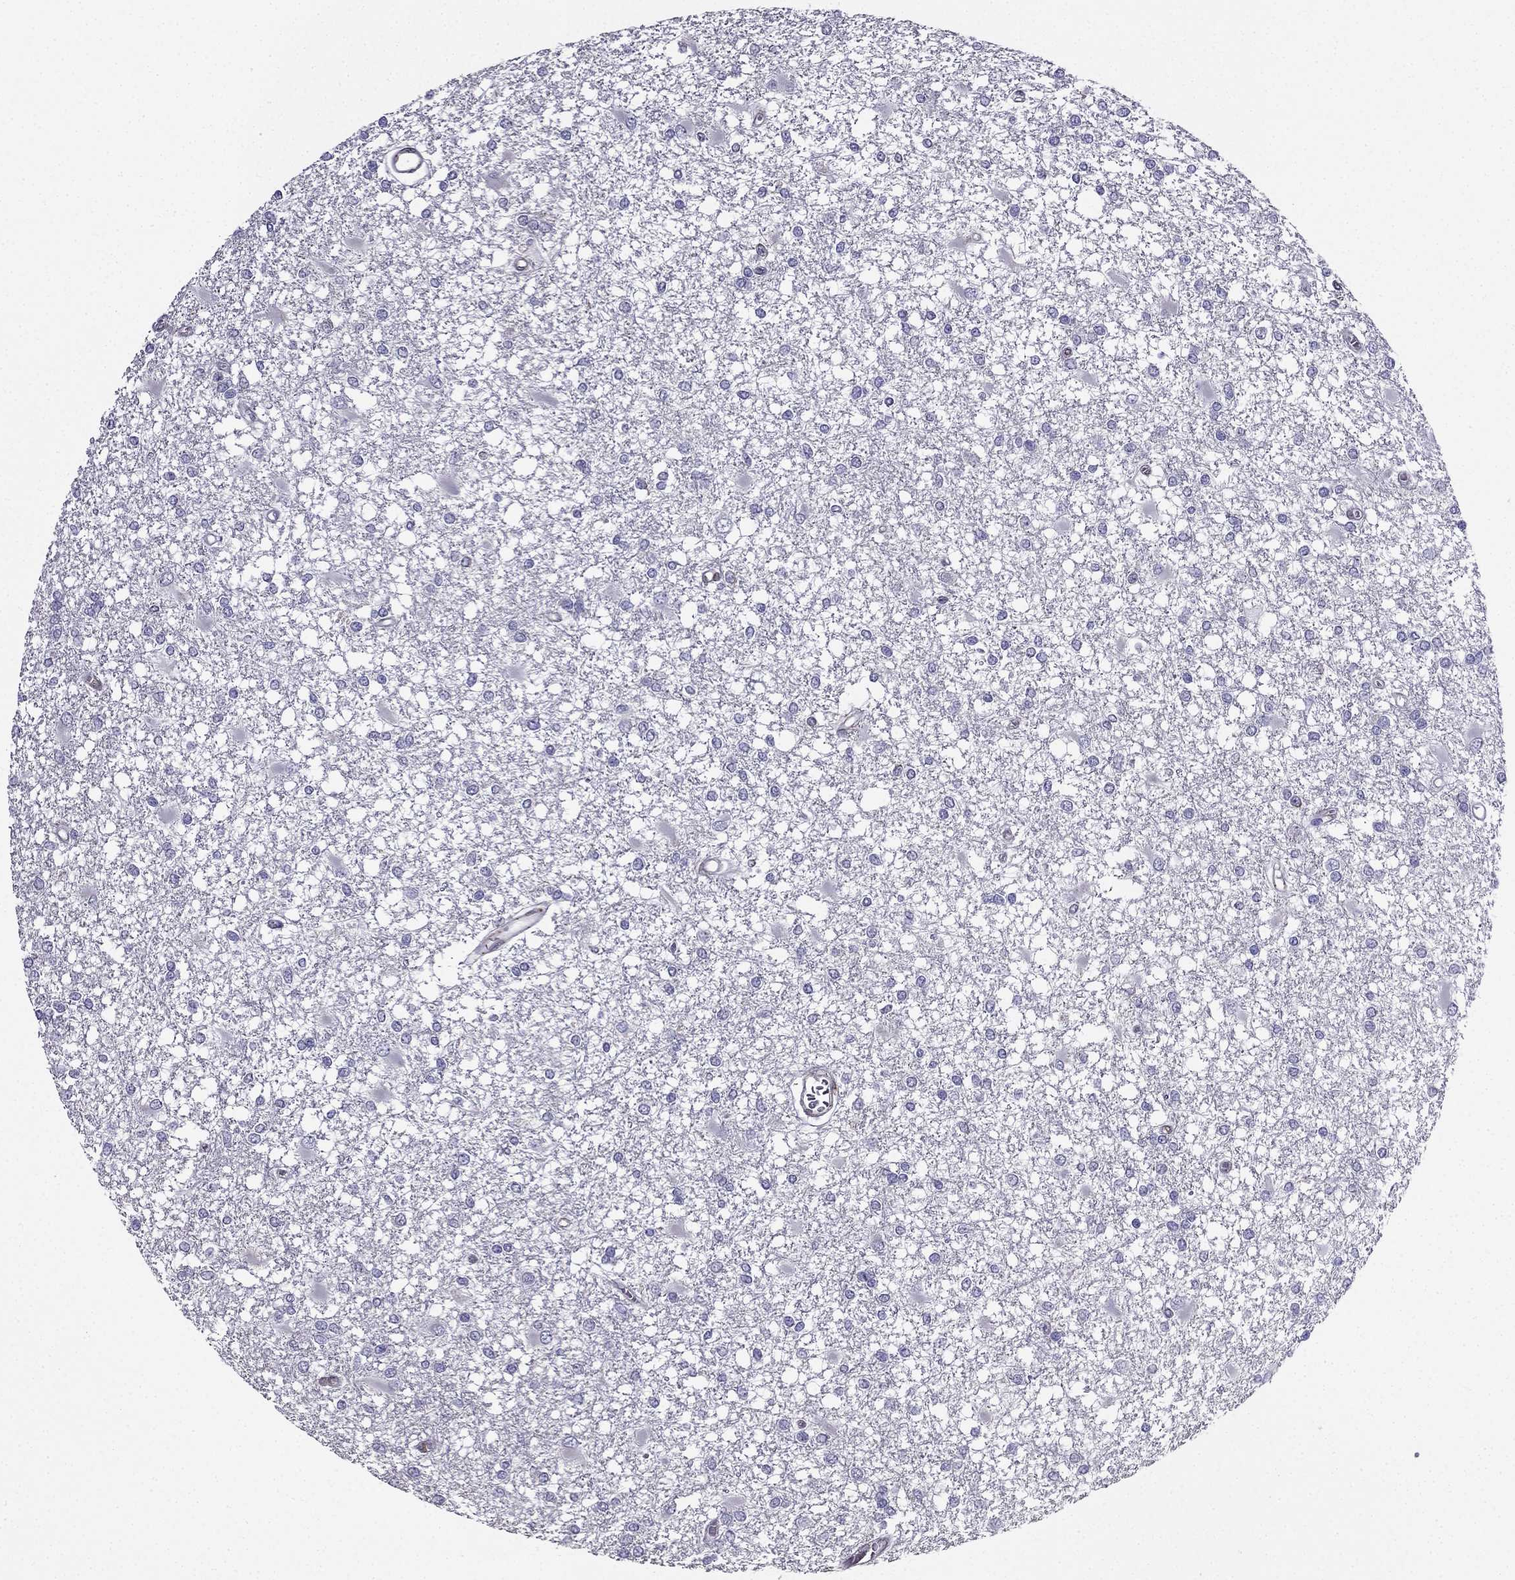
{"staining": {"intensity": "negative", "quantity": "none", "location": "none"}, "tissue": "glioma", "cell_type": "Tumor cells", "image_type": "cancer", "snomed": [{"axis": "morphology", "description": "Glioma, malignant, High grade"}, {"axis": "topography", "description": "Cerebral cortex"}], "caption": "Immunohistochemistry (IHC) micrograph of glioma stained for a protein (brown), which demonstrates no staining in tumor cells.", "gene": "IKBIP", "patient": {"sex": "male", "age": 79}}